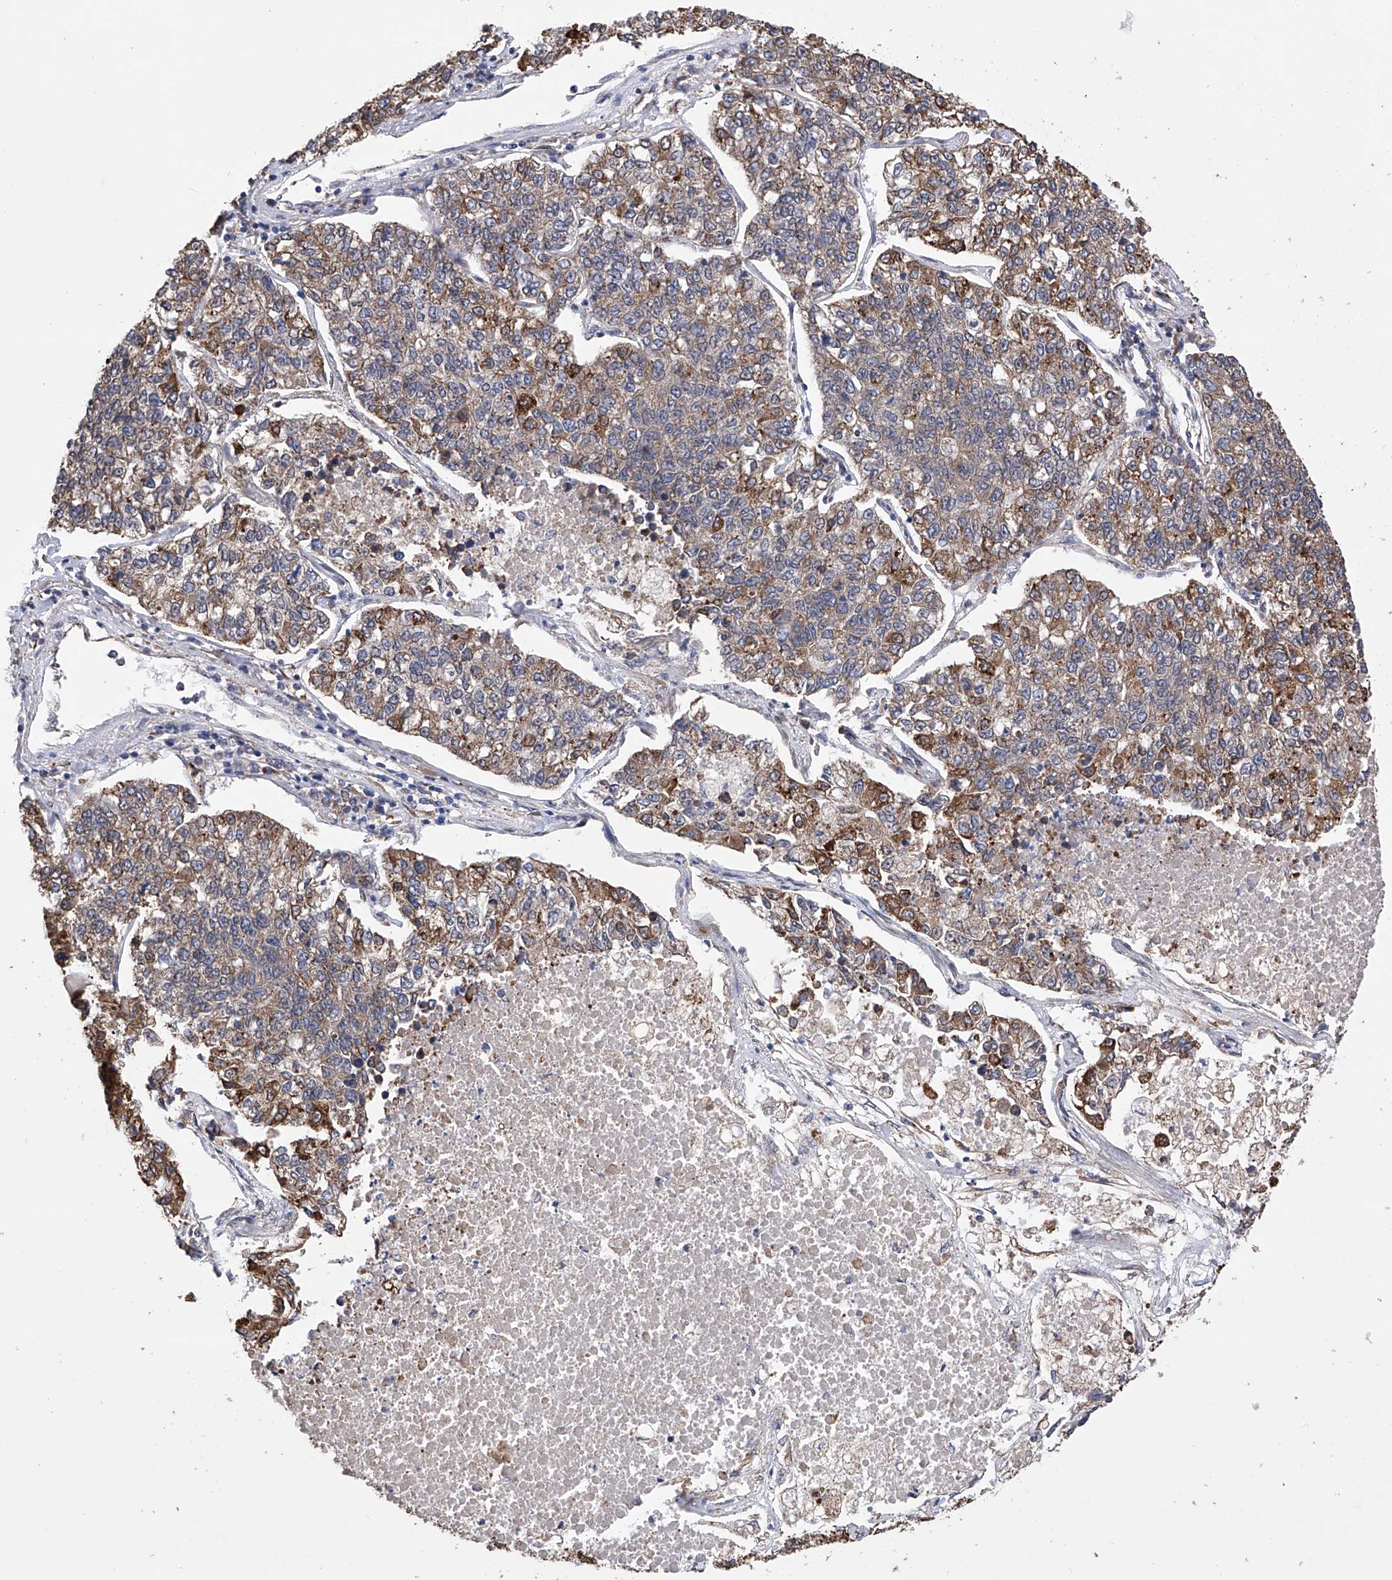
{"staining": {"intensity": "moderate", "quantity": "<25%", "location": "cytoplasmic/membranous"}, "tissue": "lung cancer", "cell_type": "Tumor cells", "image_type": "cancer", "snomed": [{"axis": "morphology", "description": "Adenocarcinoma, NOS"}, {"axis": "topography", "description": "Lung"}], "caption": "Protein expression analysis of lung adenocarcinoma exhibits moderate cytoplasmic/membranous staining in approximately <25% of tumor cells. The protein is stained brown, and the nuclei are stained in blue (DAB IHC with brightfield microscopy, high magnification).", "gene": "DNAH8", "patient": {"sex": "male", "age": 49}}